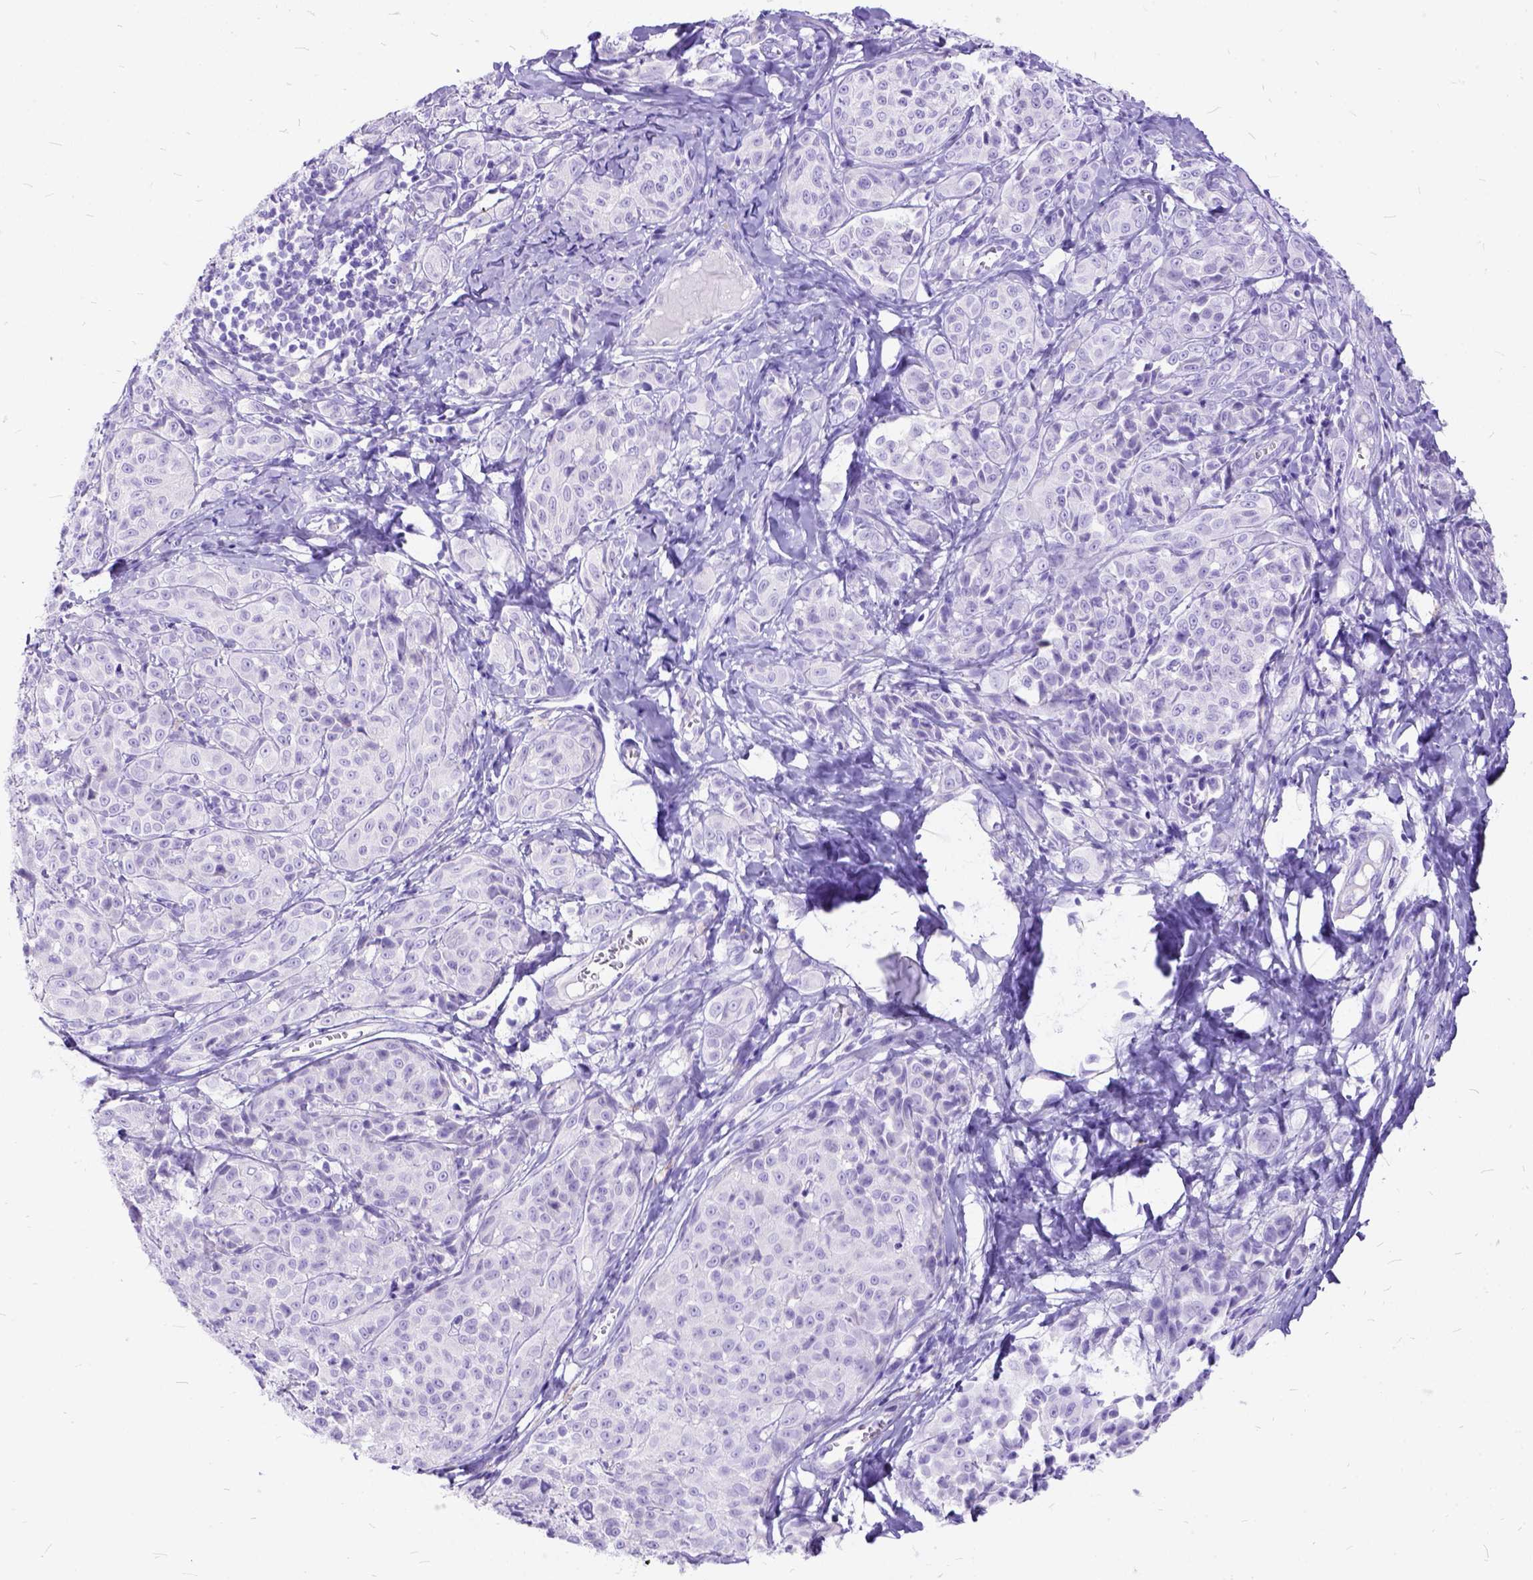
{"staining": {"intensity": "negative", "quantity": "none", "location": "none"}, "tissue": "melanoma", "cell_type": "Tumor cells", "image_type": "cancer", "snomed": [{"axis": "morphology", "description": "Malignant melanoma, NOS"}, {"axis": "topography", "description": "Skin"}], "caption": "IHC of human melanoma exhibits no positivity in tumor cells. (DAB (3,3'-diaminobenzidine) IHC, high magnification).", "gene": "C1QTNF3", "patient": {"sex": "male", "age": 89}}